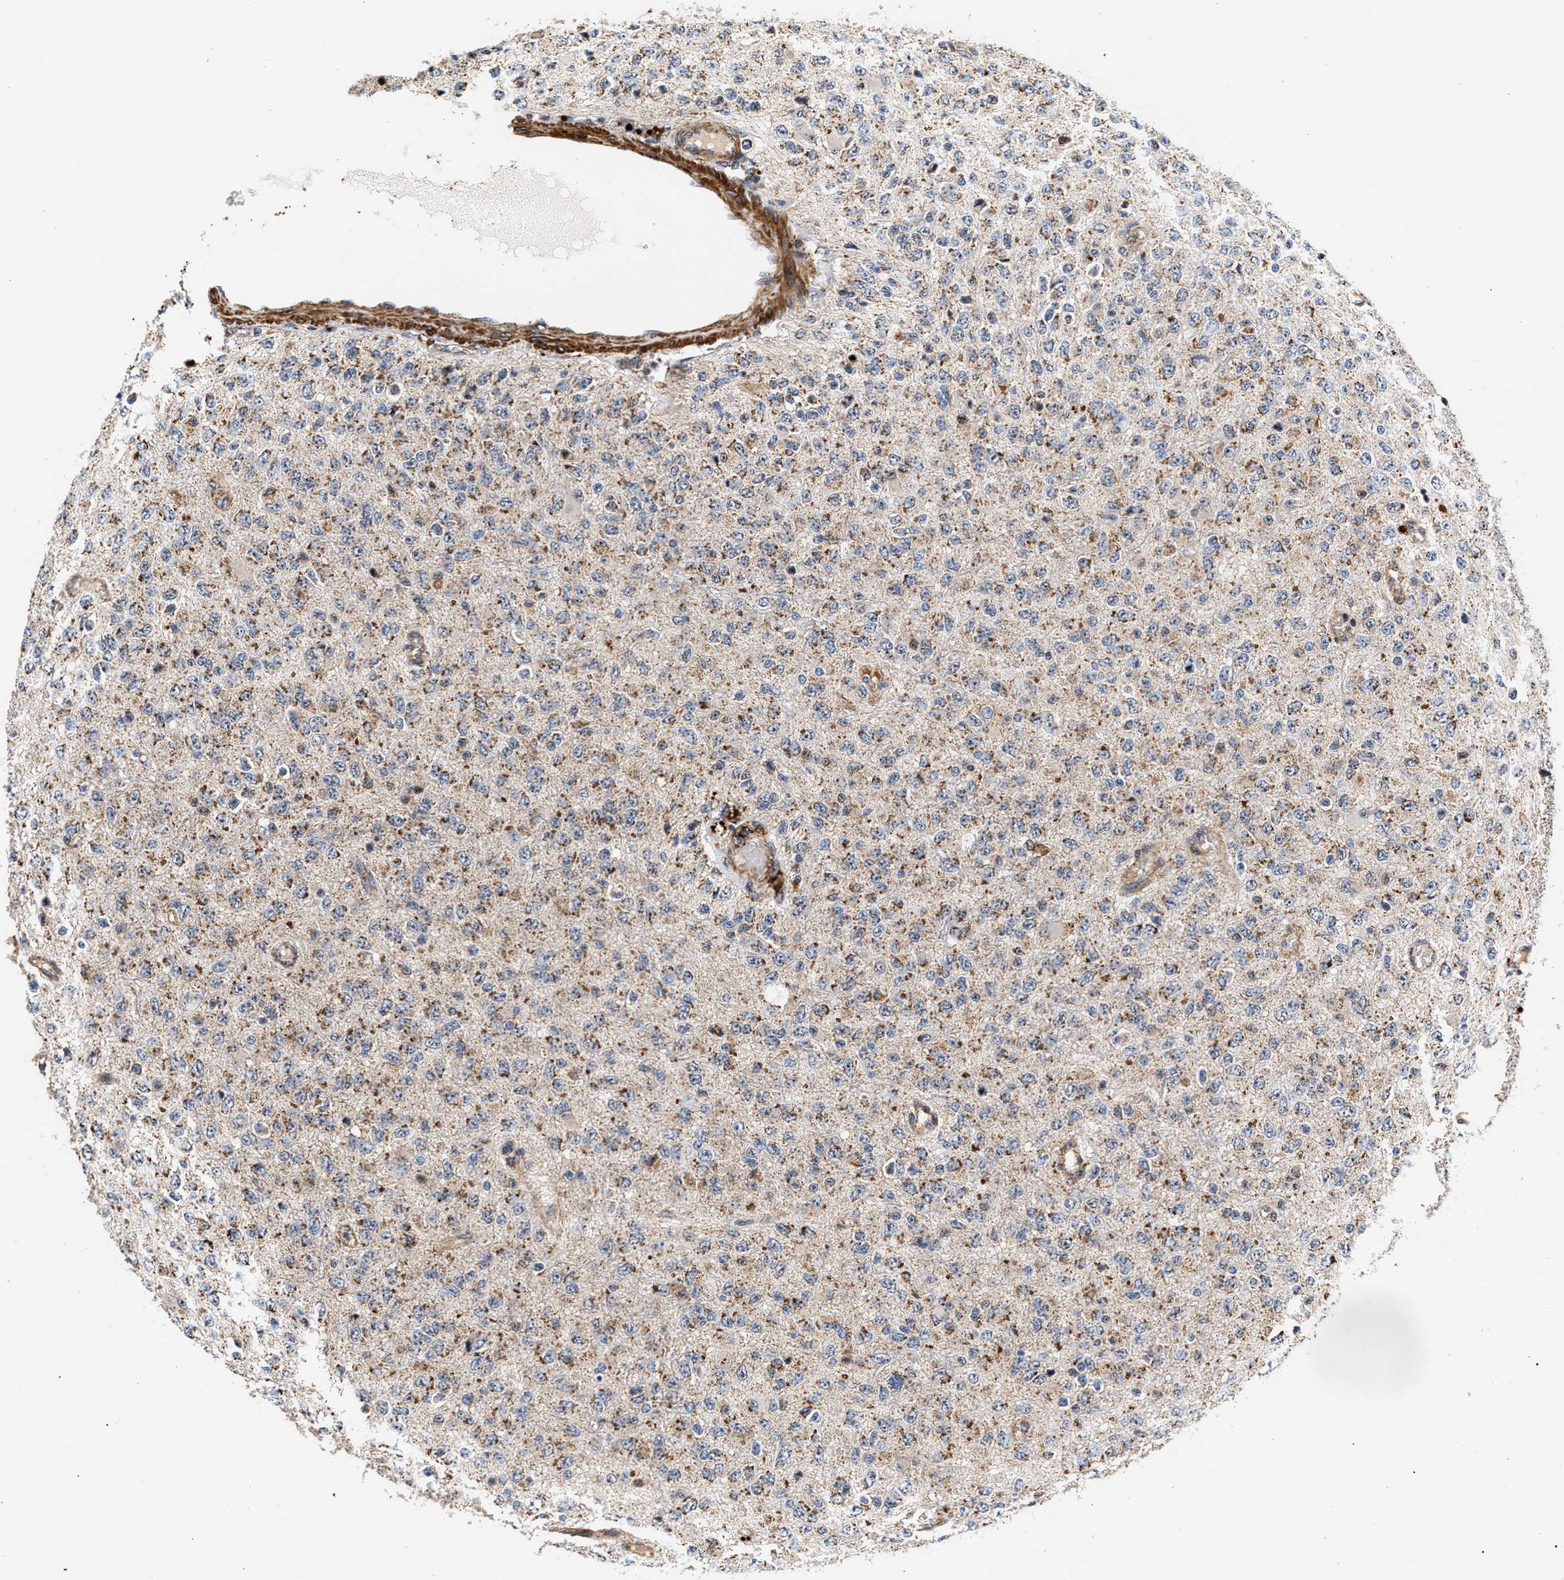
{"staining": {"intensity": "weak", "quantity": ">75%", "location": "cytoplasmic/membranous"}, "tissue": "glioma", "cell_type": "Tumor cells", "image_type": "cancer", "snomed": [{"axis": "morphology", "description": "Glioma, malignant, High grade"}, {"axis": "topography", "description": "pancreas cauda"}], "caption": "IHC photomicrograph of human malignant high-grade glioma stained for a protein (brown), which reveals low levels of weak cytoplasmic/membranous expression in approximately >75% of tumor cells.", "gene": "SGK1", "patient": {"sex": "male", "age": 60}}